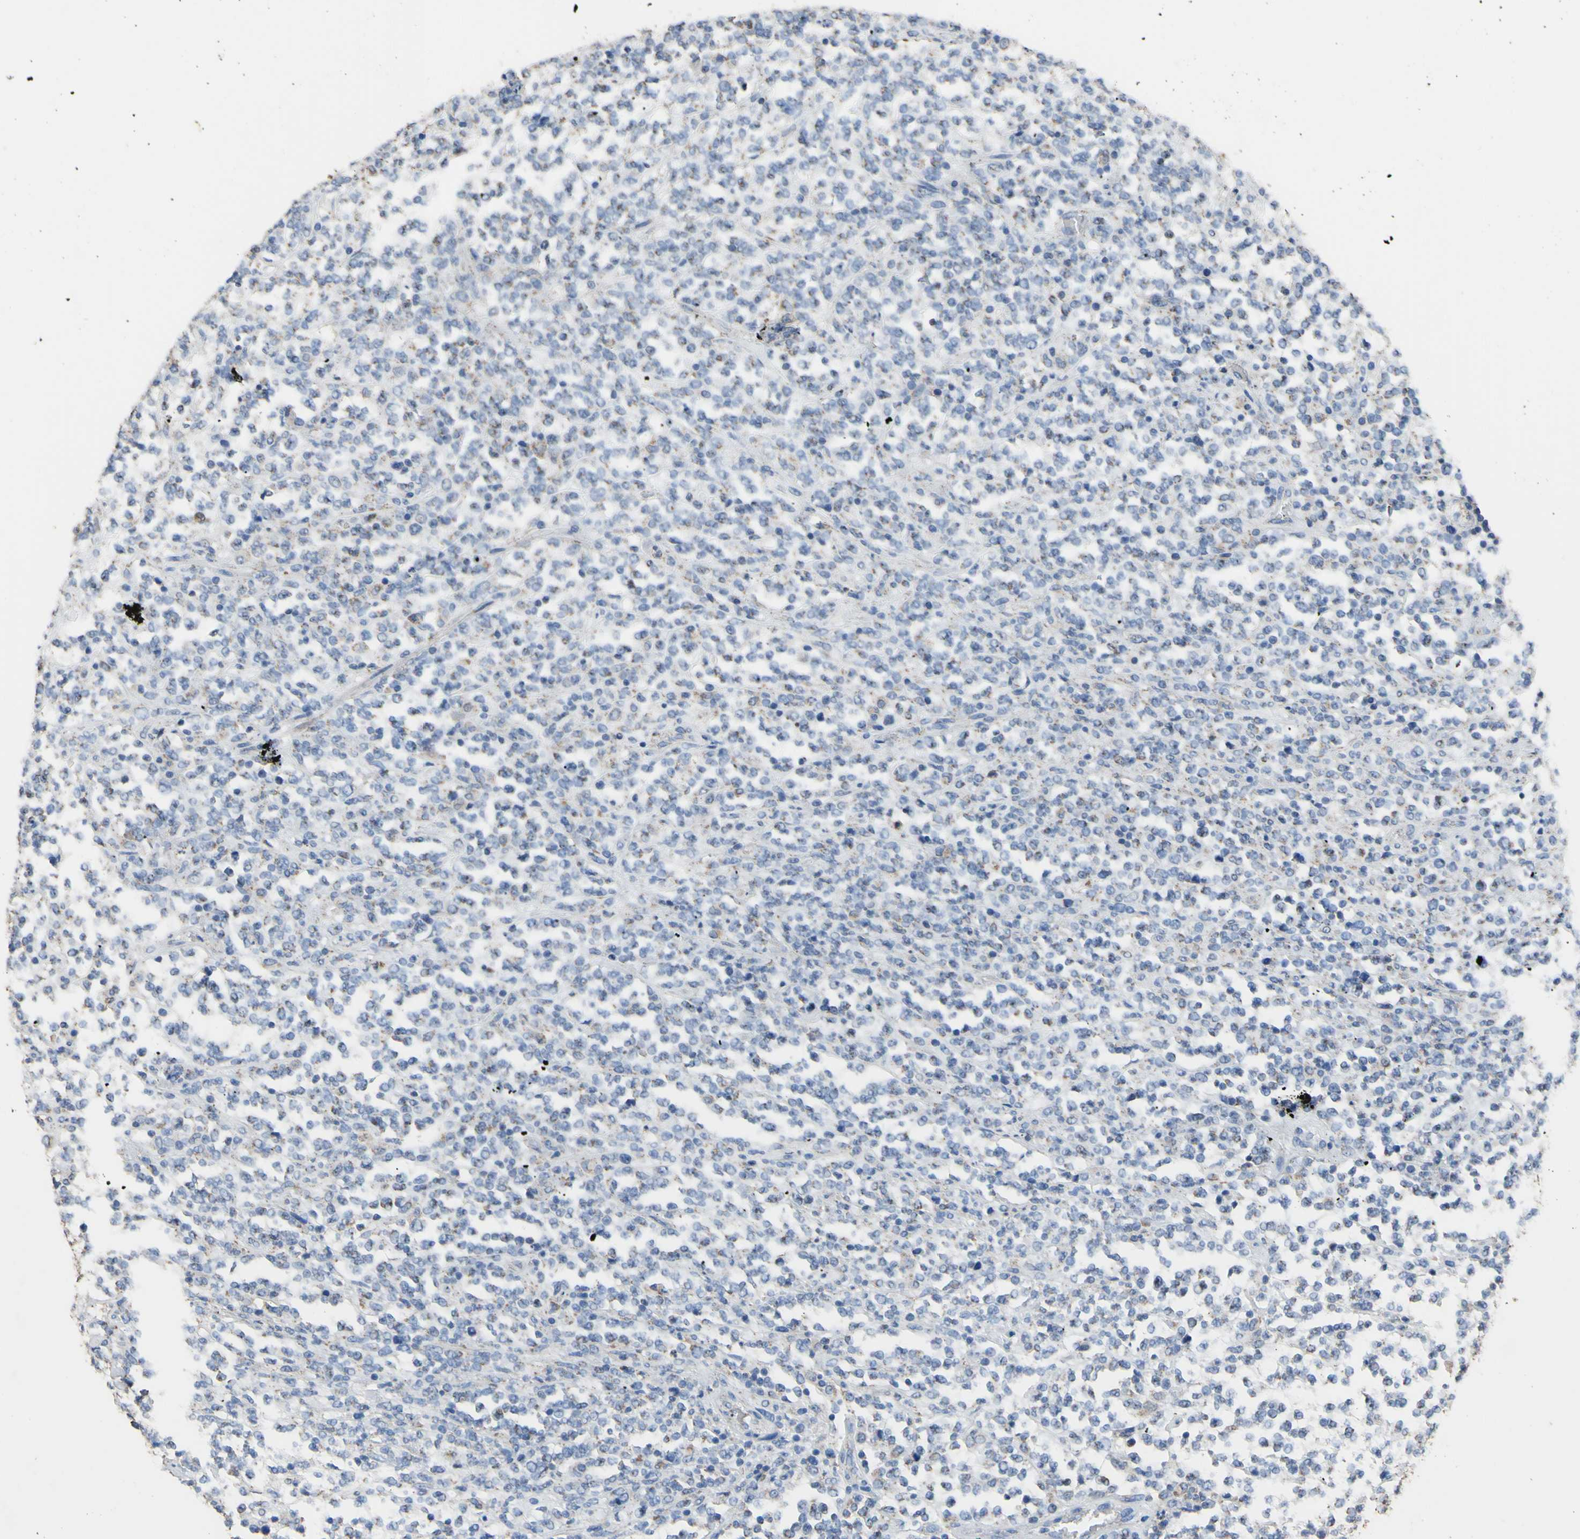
{"staining": {"intensity": "negative", "quantity": "none", "location": "none"}, "tissue": "lymphoma", "cell_type": "Tumor cells", "image_type": "cancer", "snomed": [{"axis": "morphology", "description": "Malignant lymphoma, non-Hodgkin's type, High grade"}, {"axis": "topography", "description": "Soft tissue"}], "caption": "Immunohistochemical staining of human lymphoma demonstrates no significant positivity in tumor cells.", "gene": "CMKLR2", "patient": {"sex": "male", "age": 18}}